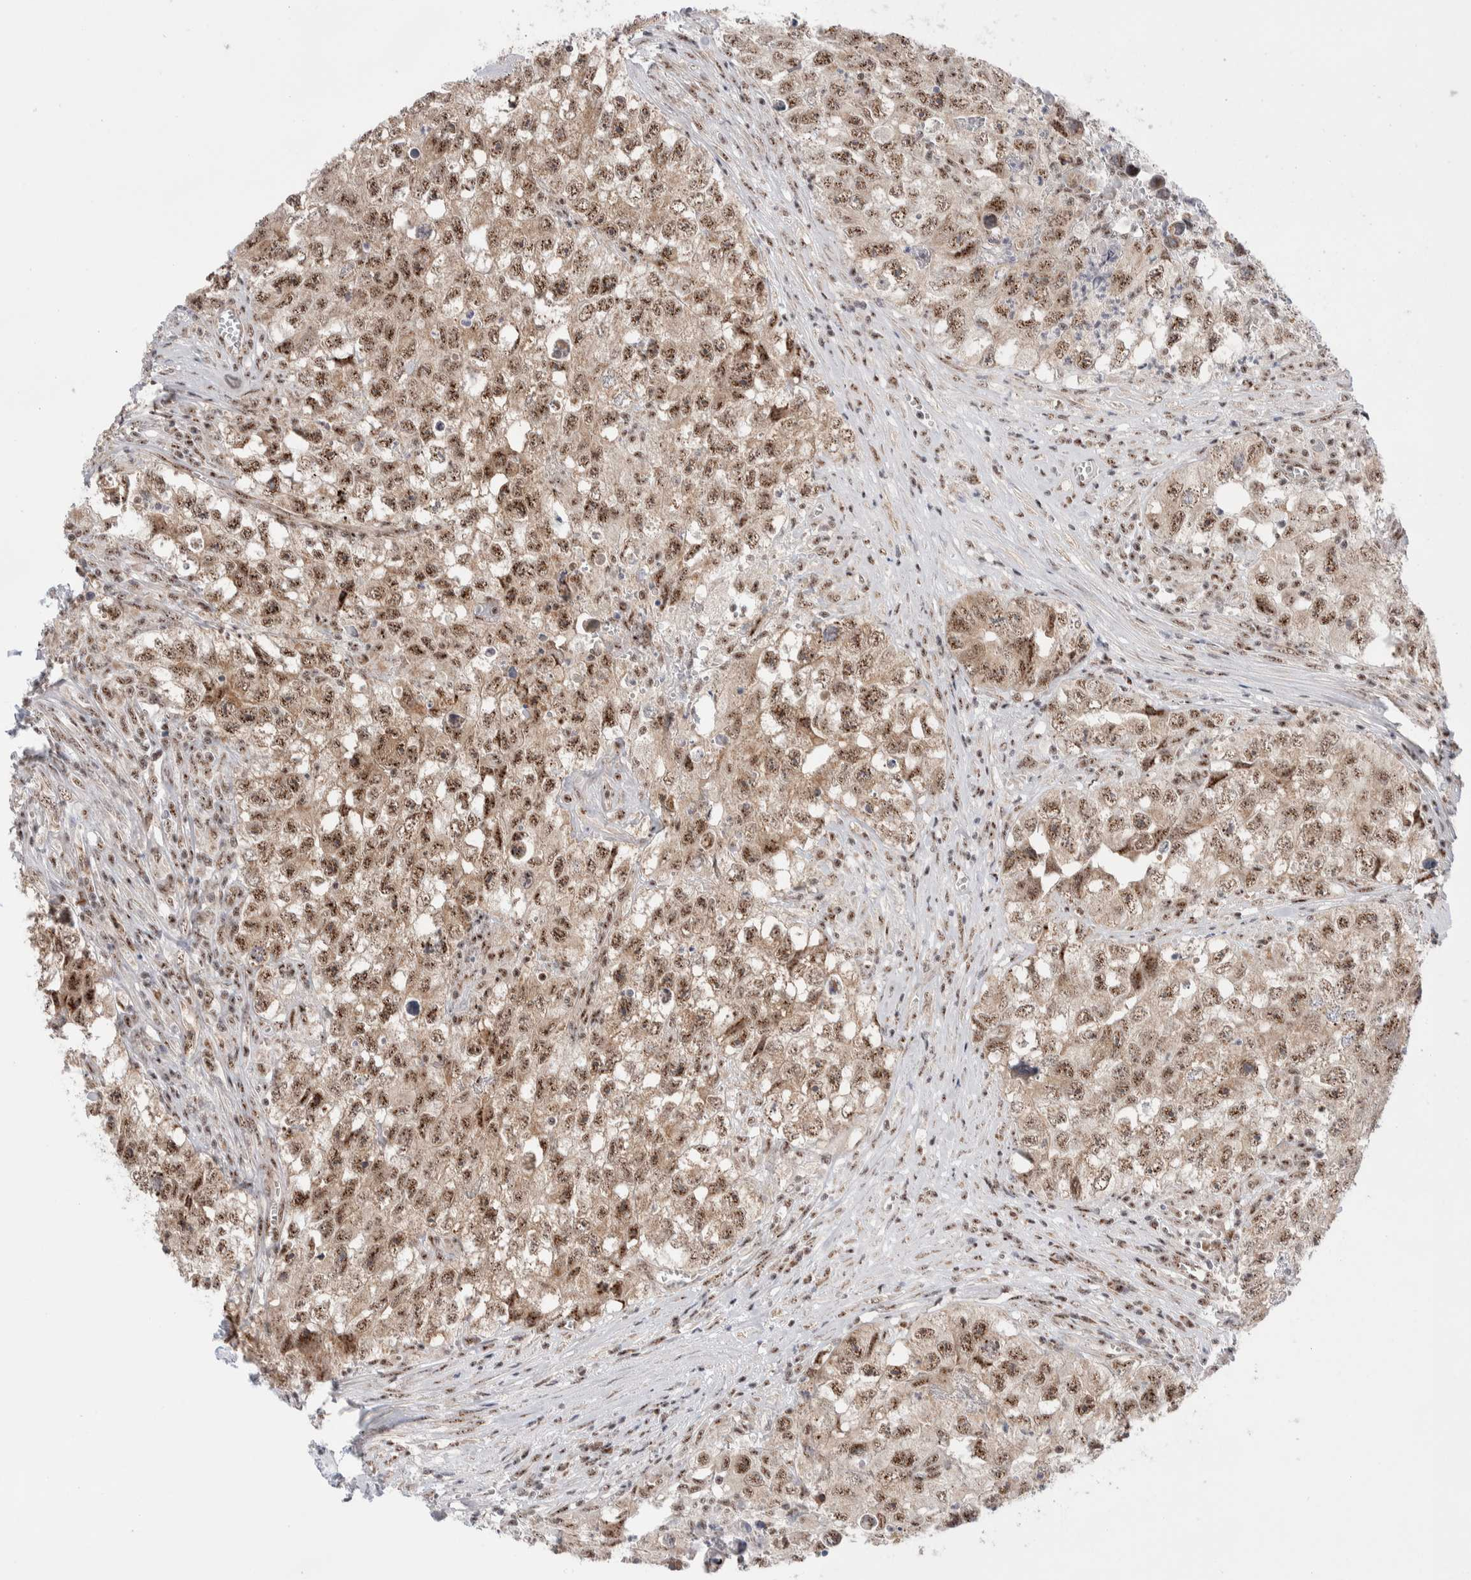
{"staining": {"intensity": "moderate", "quantity": ">75%", "location": "nuclear"}, "tissue": "testis cancer", "cell_type": "Tumor cells", "image_type": "cancer", "snomed": [{"axis": "morphology", "description": "Seminoma, NOS"}, {"axis": "morphology", "description": "Carcinoma, Embryonal, NOS"}, {"axis": "topography", "description": "Testis"}], "caption": "Immunohistochemical staining of seminoma (testis) reveals medium levels of moderate nuclear protein staining in about >75% of tumor cells. Nuclei are stained in blue.", "gene": "ZNF695", "patient": {"sex": "male", "age": 43}}